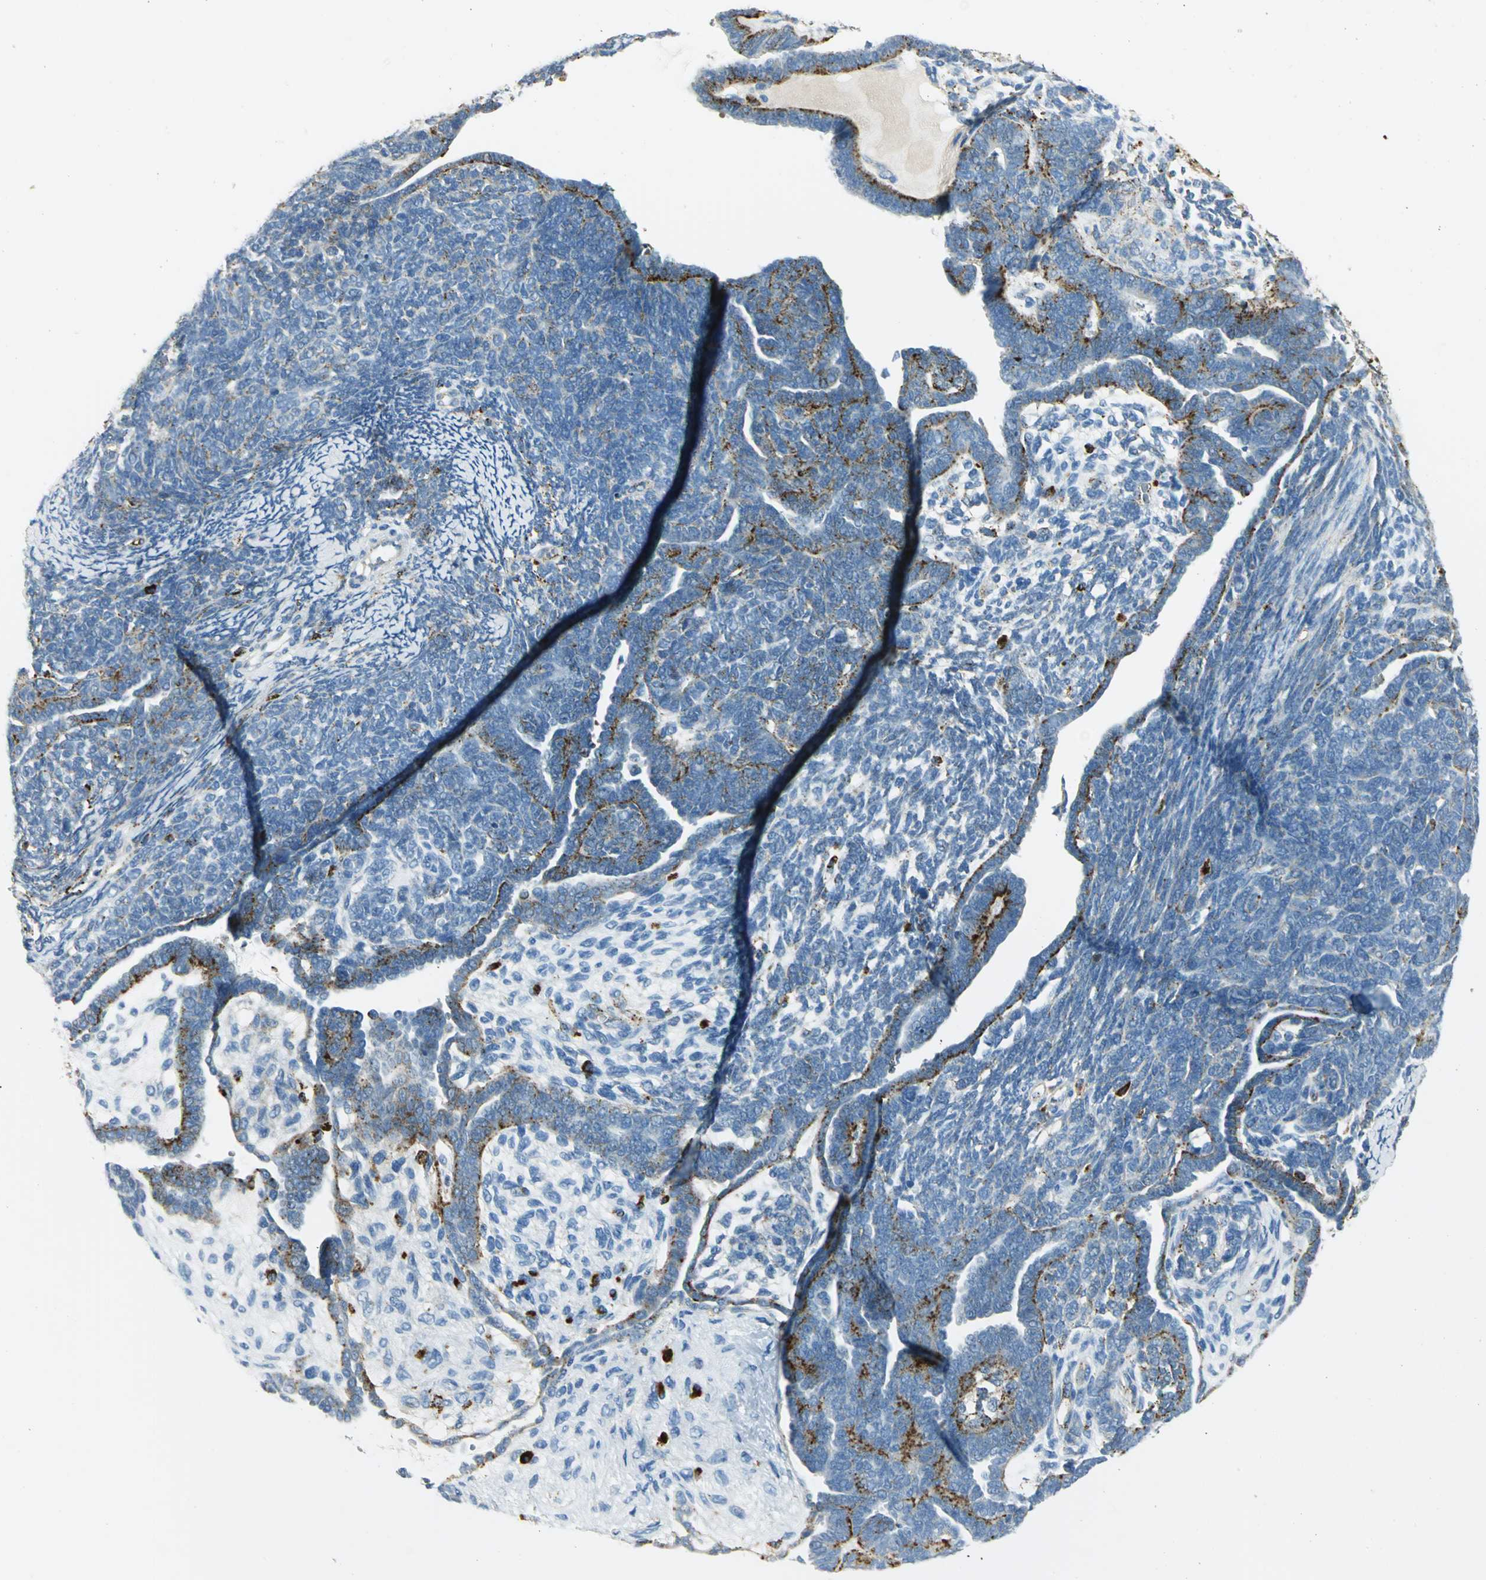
{"staining": {"intensity": "moderate", "quantity": "<25%", "location": "cytoplasmic/membranous"}, "tissue": "endometrial cancer", "cell_type": "Tumor cells", "image_type": "cancer", "snomed": [{"axis": "morphology", "description": "Neoplasm, malignant, NOS"}, {"axis": "topography", "description": "Endometrium"}], "caption": "This is an image of immunohistochemistry staining of endometrial malignant neoplasm, which shows moderate positivity in the cytoplasmic/membranous of tumor cells.", "gene": "ARSA", "patient": {"sex": "female", "age": 74}}